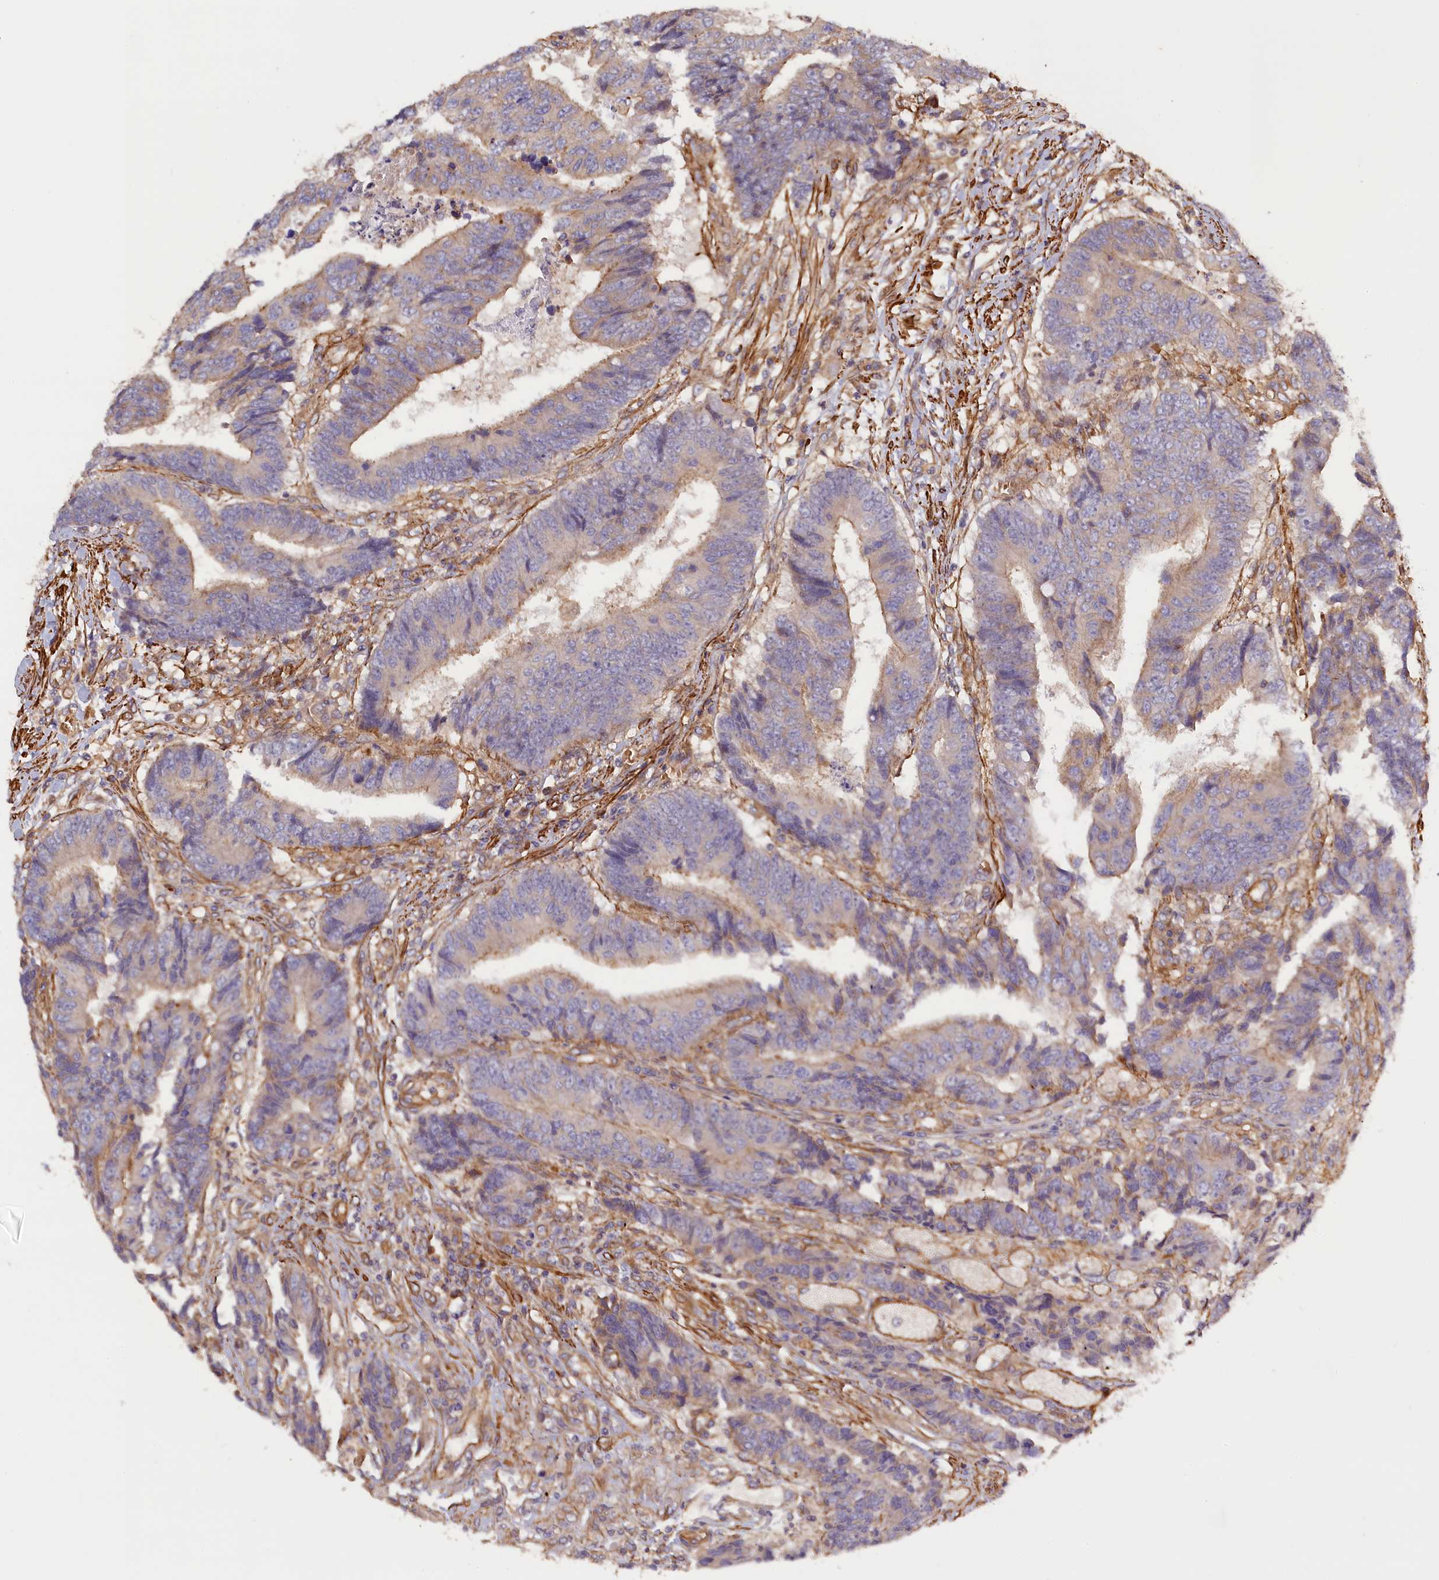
{"staining": {"intensity": "weak", "quantity": "25%-75%", "location": "cytoplasmic/membranous"}, "tissue": "colorectal cancer", "cell_type": "Tumor cells", "image_type": "cancer", "snomed": [{"axis": "morphology", "description": "Adenocarcinoma, NOS"}, {"axis": "topography", "description": "Rectum"}], "caption": "IHC staining of colorectal cancer (adenocarcinoma), which demonstrates low levels of weak cytoplasmic/membranous expression in about 25%-75% of tumor cells indicating weak cytoplasmic/membranous protein staining. The staining was performed using DAB (3,3'-diaminobenzidine) (brown) for protein detection and nuclei were counterstained in hematoxylin (blue).", "gene": "FUZ", "patient": {"sex": "male", "age": 84}}